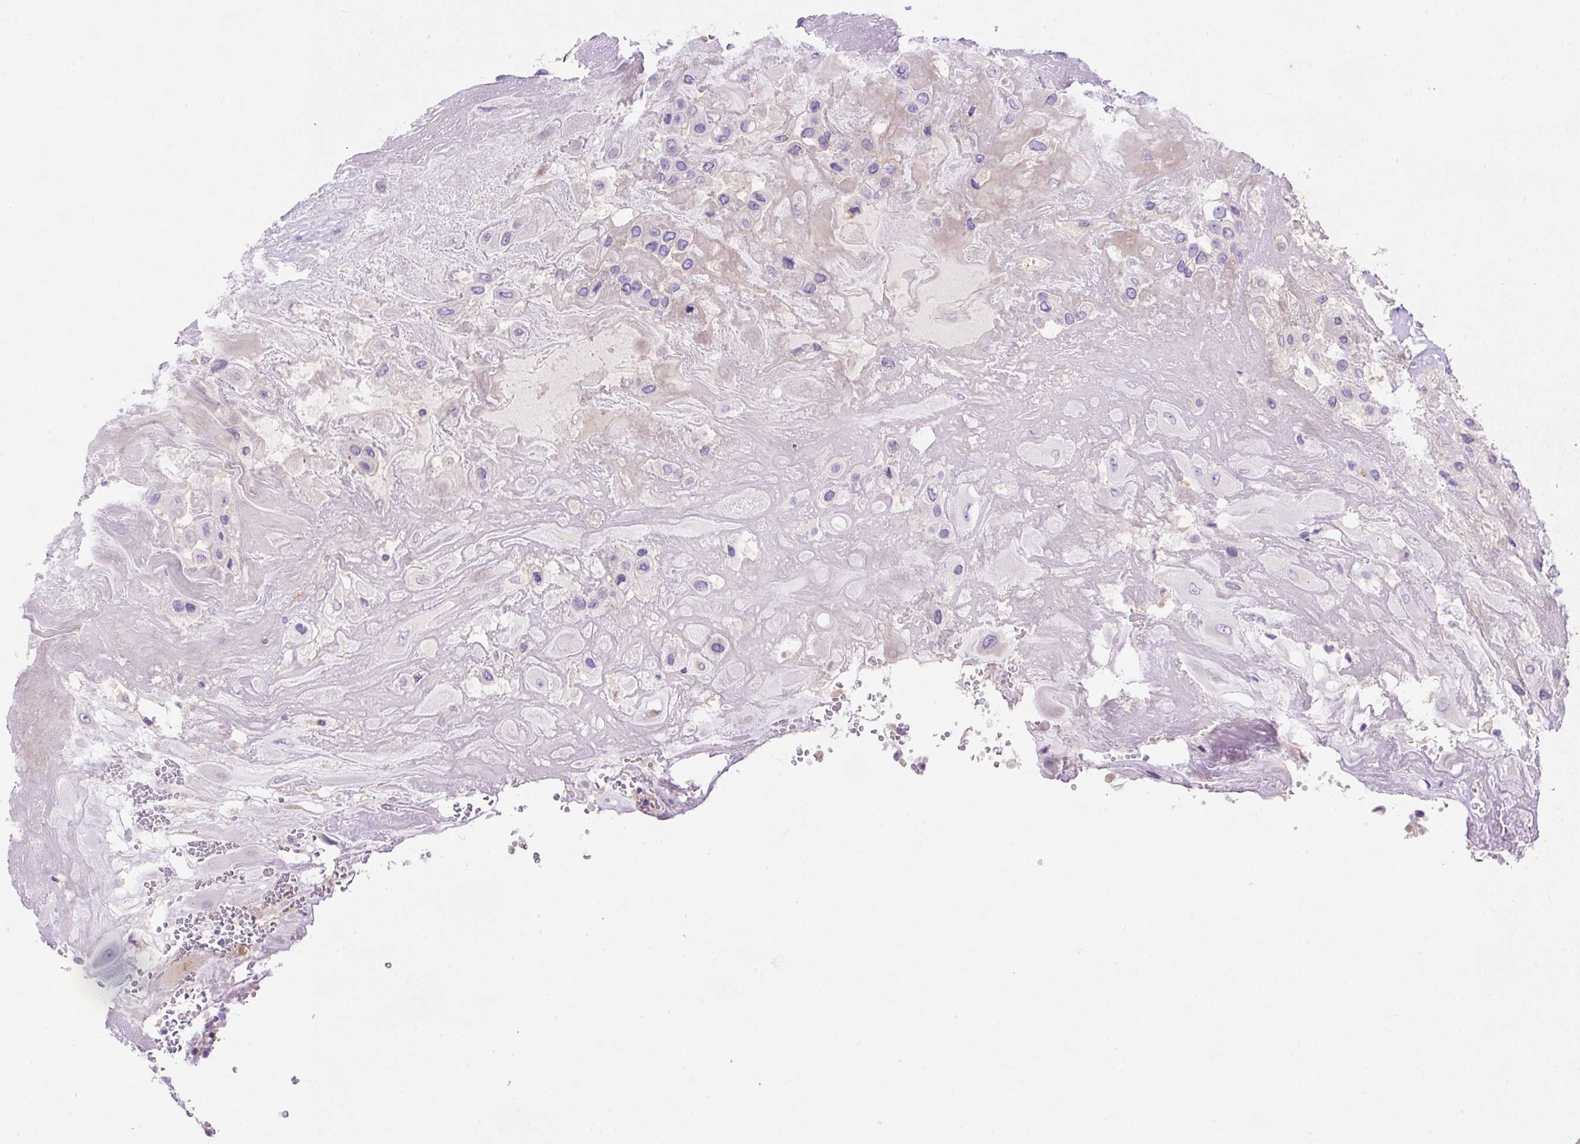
{"staining": {"intensity": "negative", "quantity": "none", "location": "none"}, "tissue": "placenta", "cell_type": "Decidual cells", "image_type": "normal", "snomed": [{"axis": "morphology", "description": "Normal tissue, NOS"}, {"axis": "topography", "description": "Placenta"}], "caption": "IHC micrograph of benign placenta: human placenta stained with DAB demonstrates no significant protein expression in decidual cells. (IHC, brightfield microscopy, high magnification).", "gene": "OR4K15", "patient": {"sex": "female", "age": 32}}